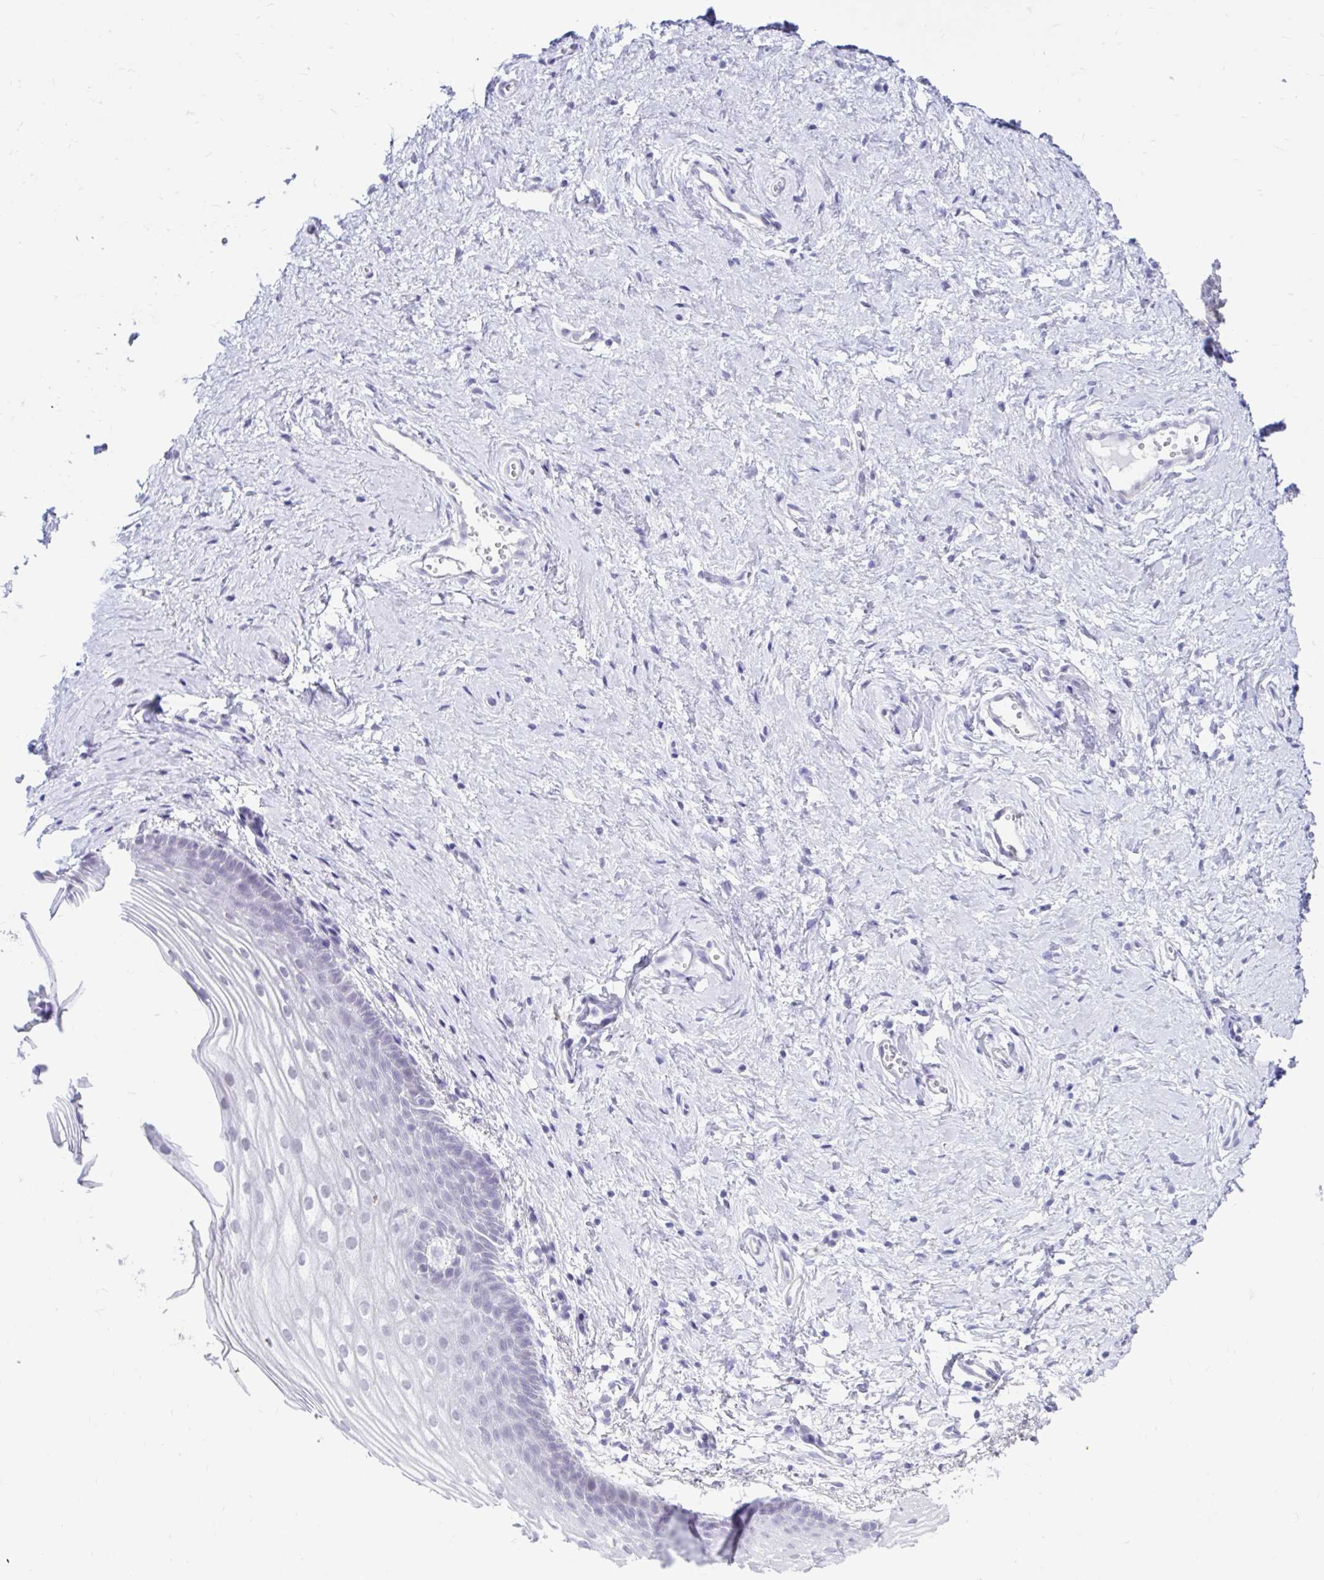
{"staining": {"intensity": "negative", "quantity": "none", "location": "none"}, "tissue": "vagina", "cell_type": "Squamous epithelial cells", "image_type": "normal", "snomed": [{"axis": "morphology", "description": "Normal tissue, NOS"}, {"axis": "topography", "description": "Vagina"}], "caption": "This image is of unremarkable vagina stained with IHC to label a protein in brown with the nuclei are counter-stained blue. There is no positivity in squamous epithelial cells.", "gene": "DCAF17", "patient": {"sex": "female", "age": 56}}